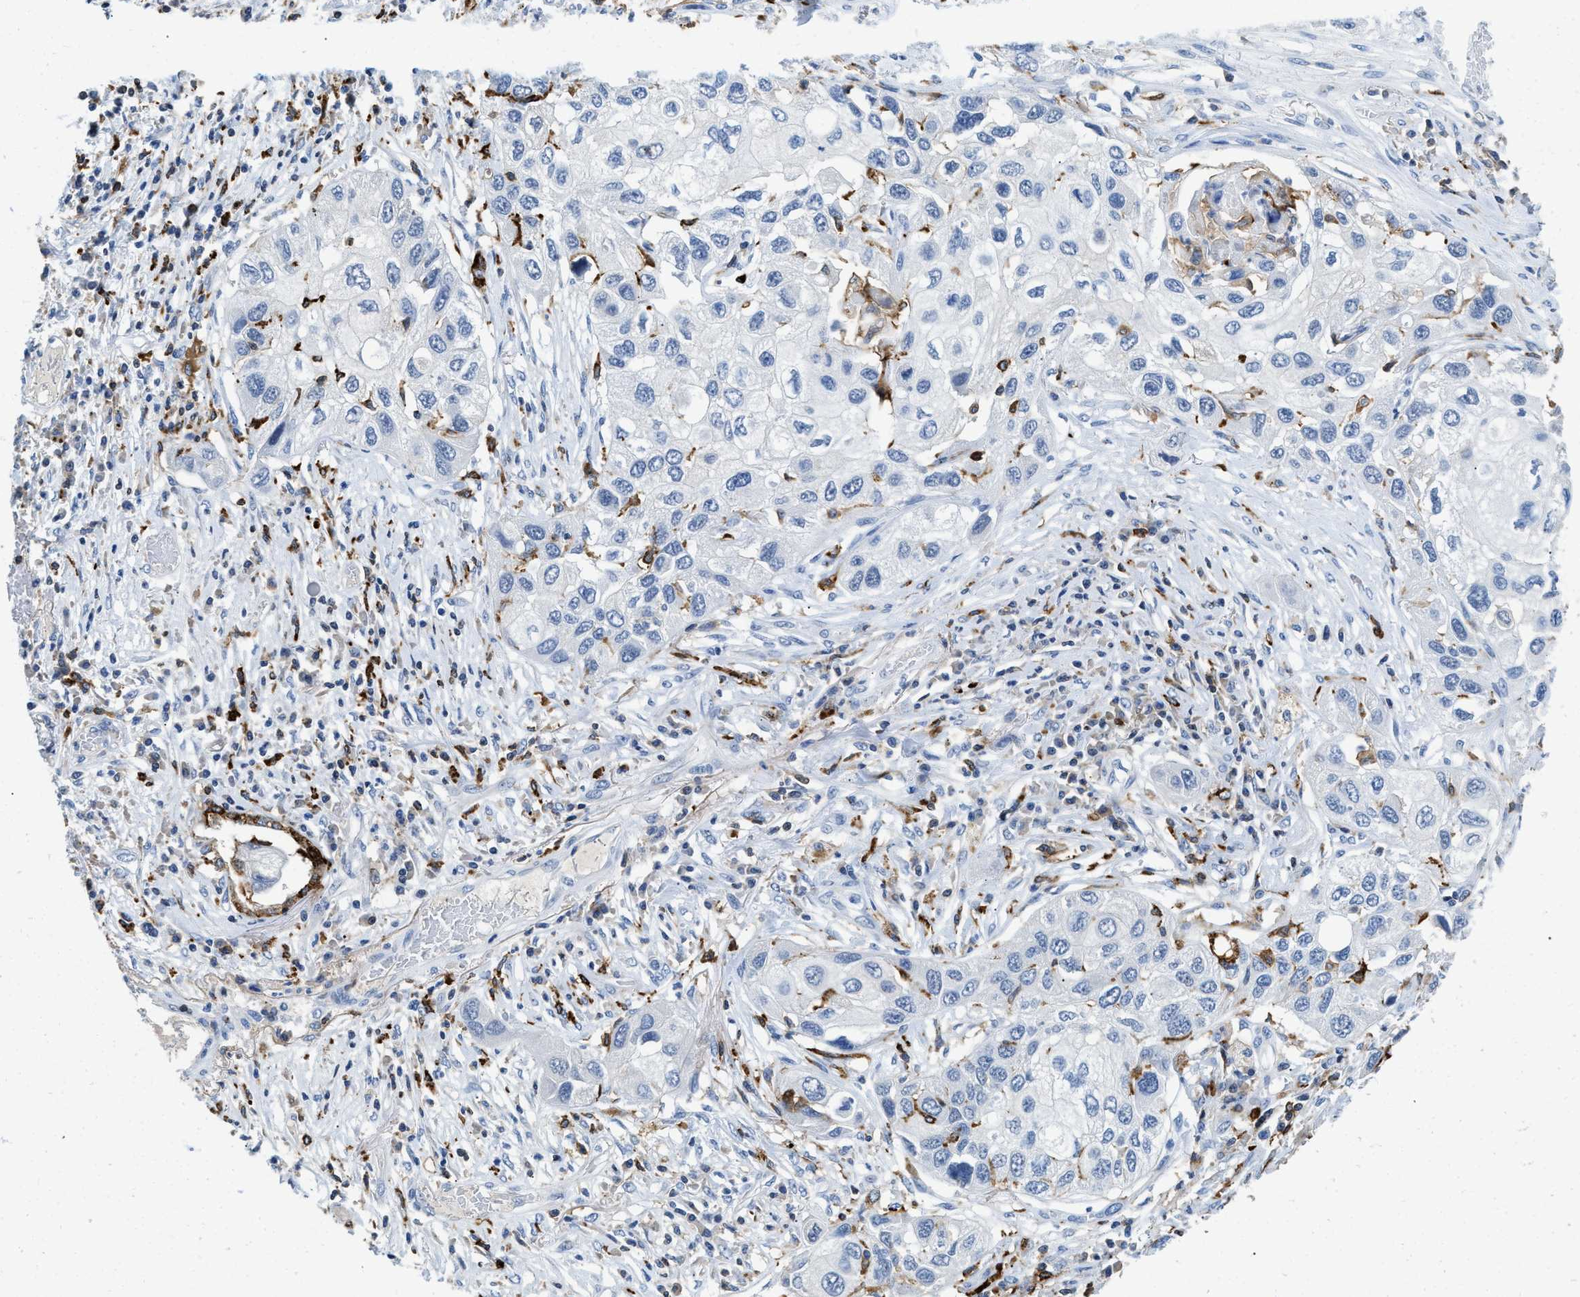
{"staining": {"intensity": "negative", "quantity": "none", "location": "none"}, "tissue": "lung cancer", "cell_type": "Tumor cells", "image_type": "cancer", "snomed": [{"axis": "morphology", "description": "Squamous cell carcinoma, NOS"}, {"axis": "topography", "description": "Lung"}], "caption": "Tumor cells are negative for protein expression in human lung cancer.", "gene": "CD226", "patient": {"sex": "male", "age": 71}}